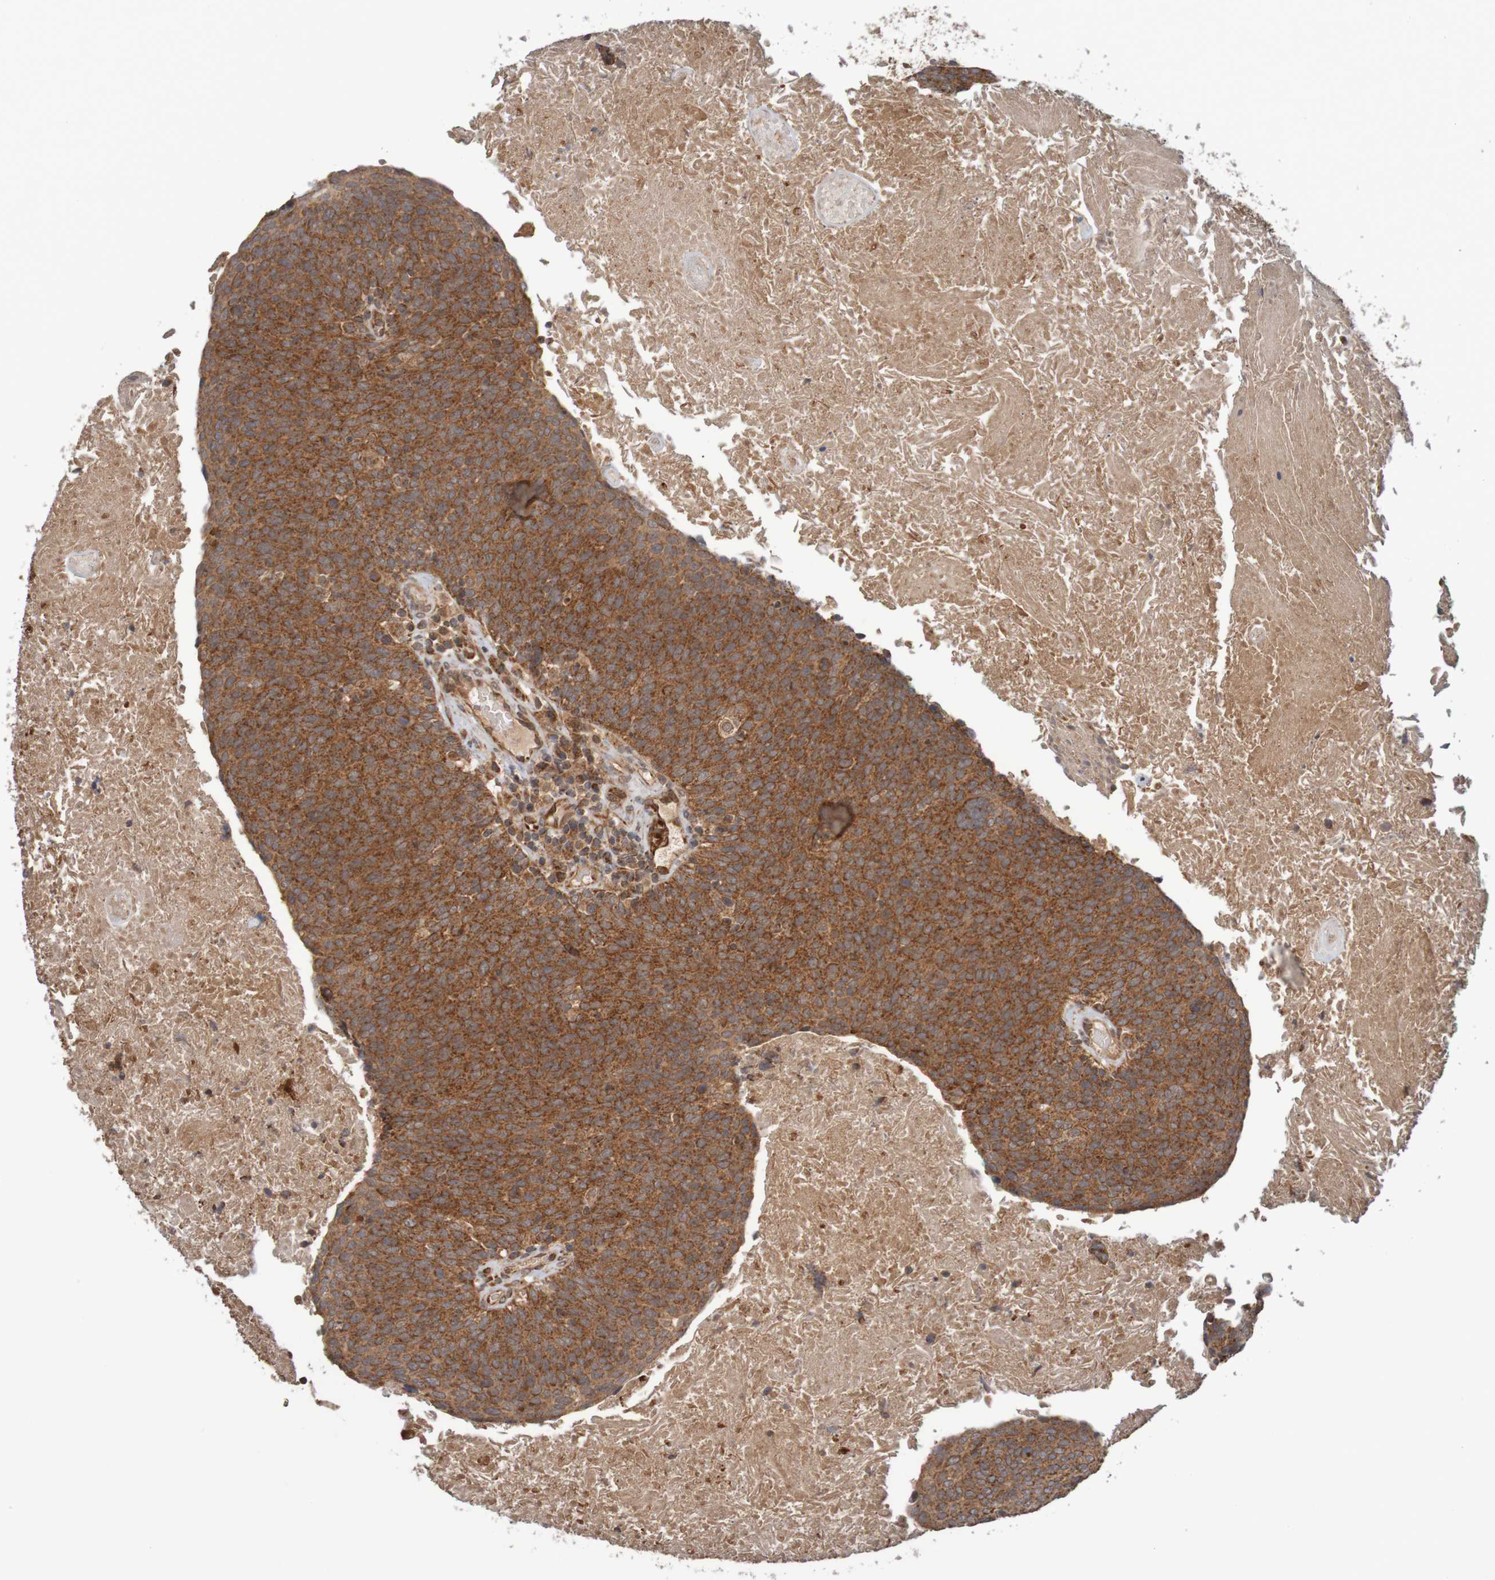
{"staining": {"intensity": "strong", "quantity": ">75%", "location": "cytoplasmic/membranous"}, "tissue": "head and neck cancer", "cell_type": "Tumor cells", "image_type": "cancer", "snomed": [{"axis": "morphology", "description": "Squamous cell carcinoma, NOS"}, {"axis": "morphology", "description": "Squamous cell carcinoma, metastatic, NOS"}, {"axis": "topography", "description": "Lymph node"}, {"axis": "topography", "description": "Head-Neck"}], "caption": "The micrograph exhibits immunohistochemical staining of head and neck cancer (metastatic squamous cell carcinoma). There is strong cytoplasmic/membranous expression is identified in approximately >75% of tumor cells. The staining was performed using DAB (3,3'-diaminobenzidine) to visualize the protein expression in brown, while the nuclei were stained in blue with hematoxylin (Magnification: 20x).", "gene": "MRPL52", "patient": {"sex": "male", "age": 62}}